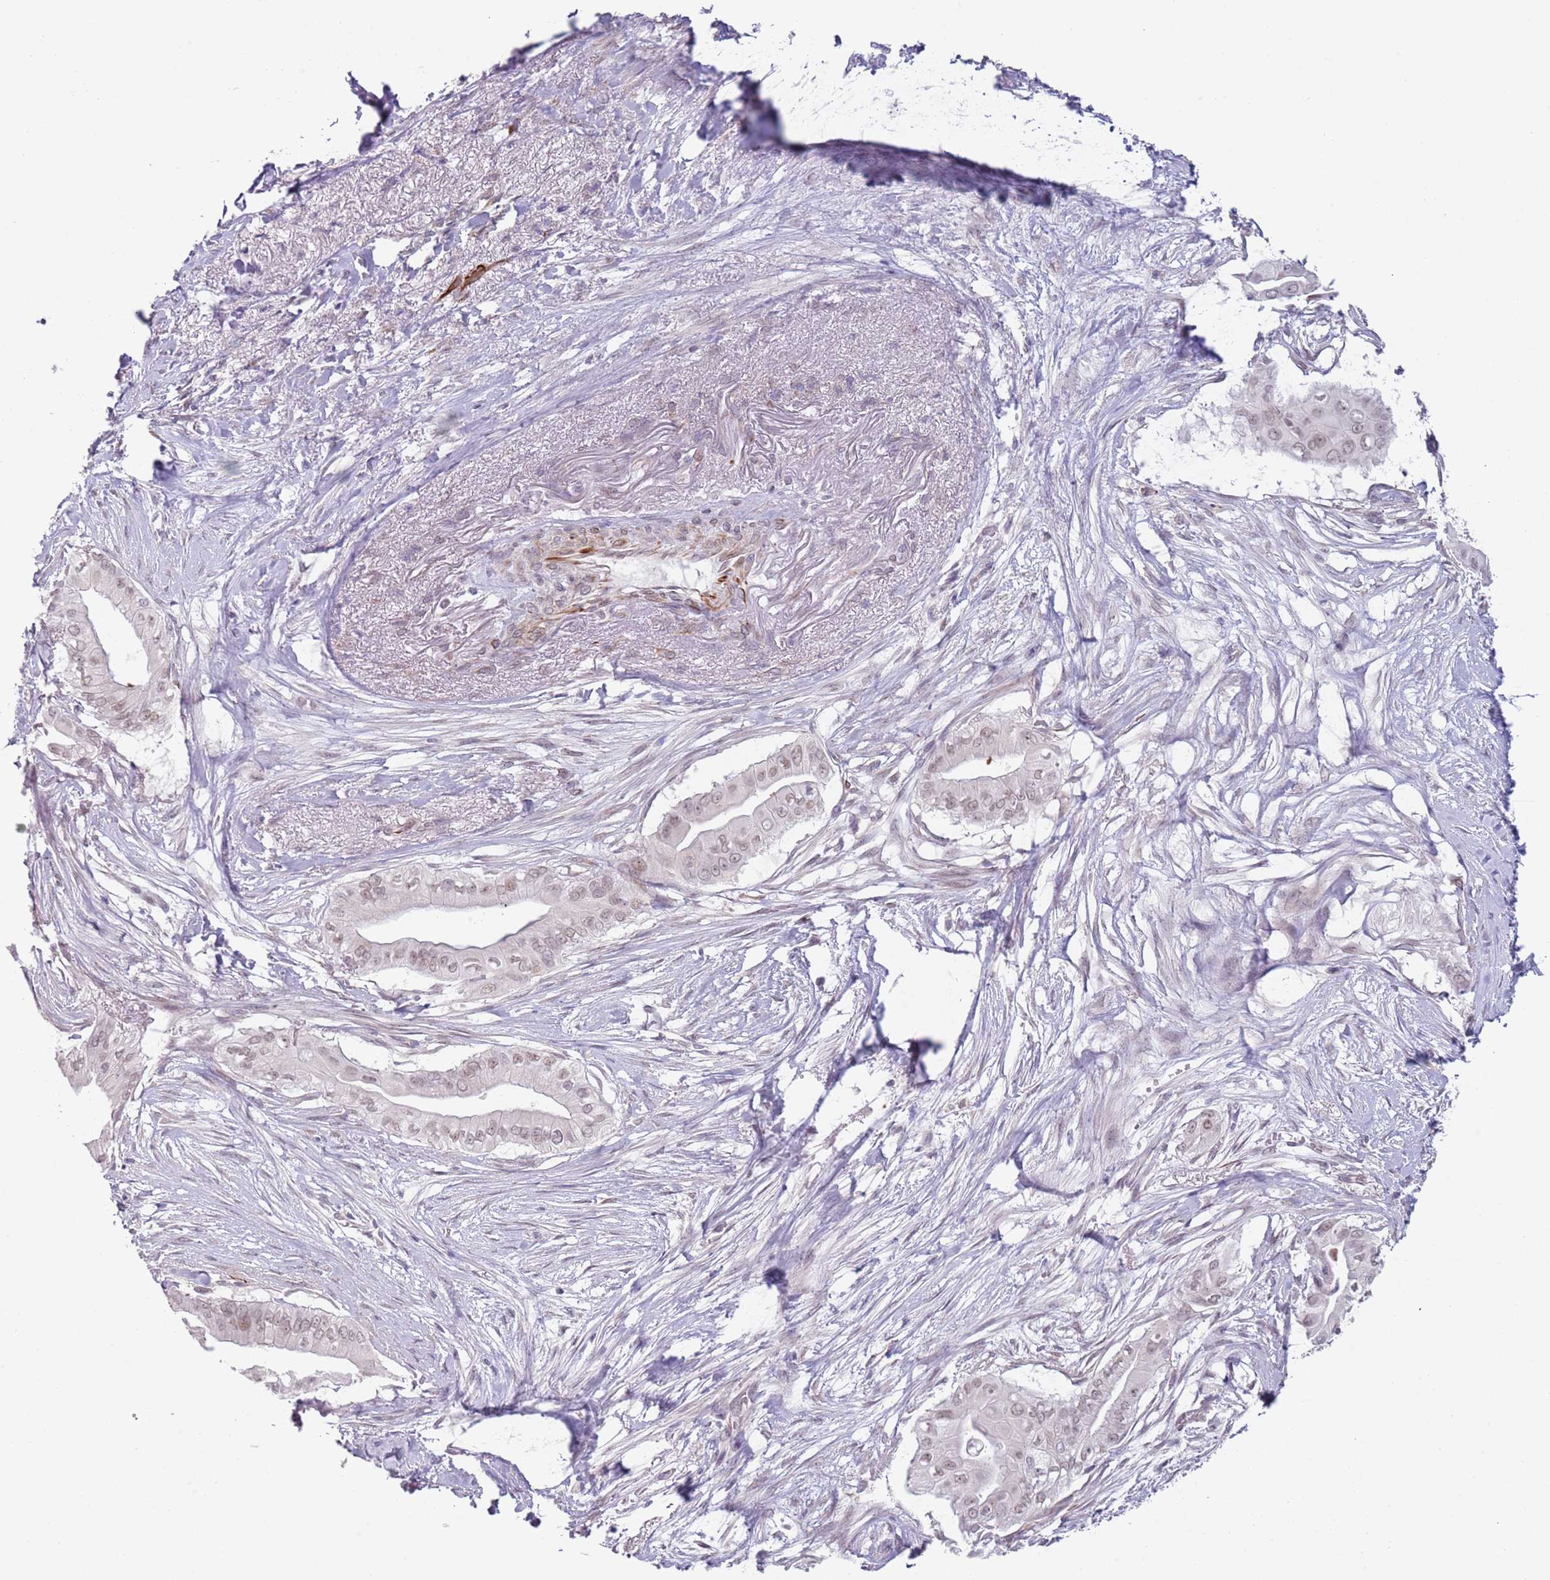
{"staining": {"intensity": "weak", "quantity": "25%-75%", "location": "nuclear"}, "tissue": "pancreatic cancer", "cell_type": "Tumor cells", "image_type": "cancer", "snomed": [{"axis": "morphology", "description": "Adenocarcinoma, NOS"}, {"axis": "topography", "description": "Pancreas"}], "caption": "Human pancreatic cancer (adenocarcinoma) stained for a protein (brown) exhibits weak nuclear positive expression in about 25%-75% of tumor cells.", "gene": "NBPF3", "patient": {"sex": "male", "age": 71}}